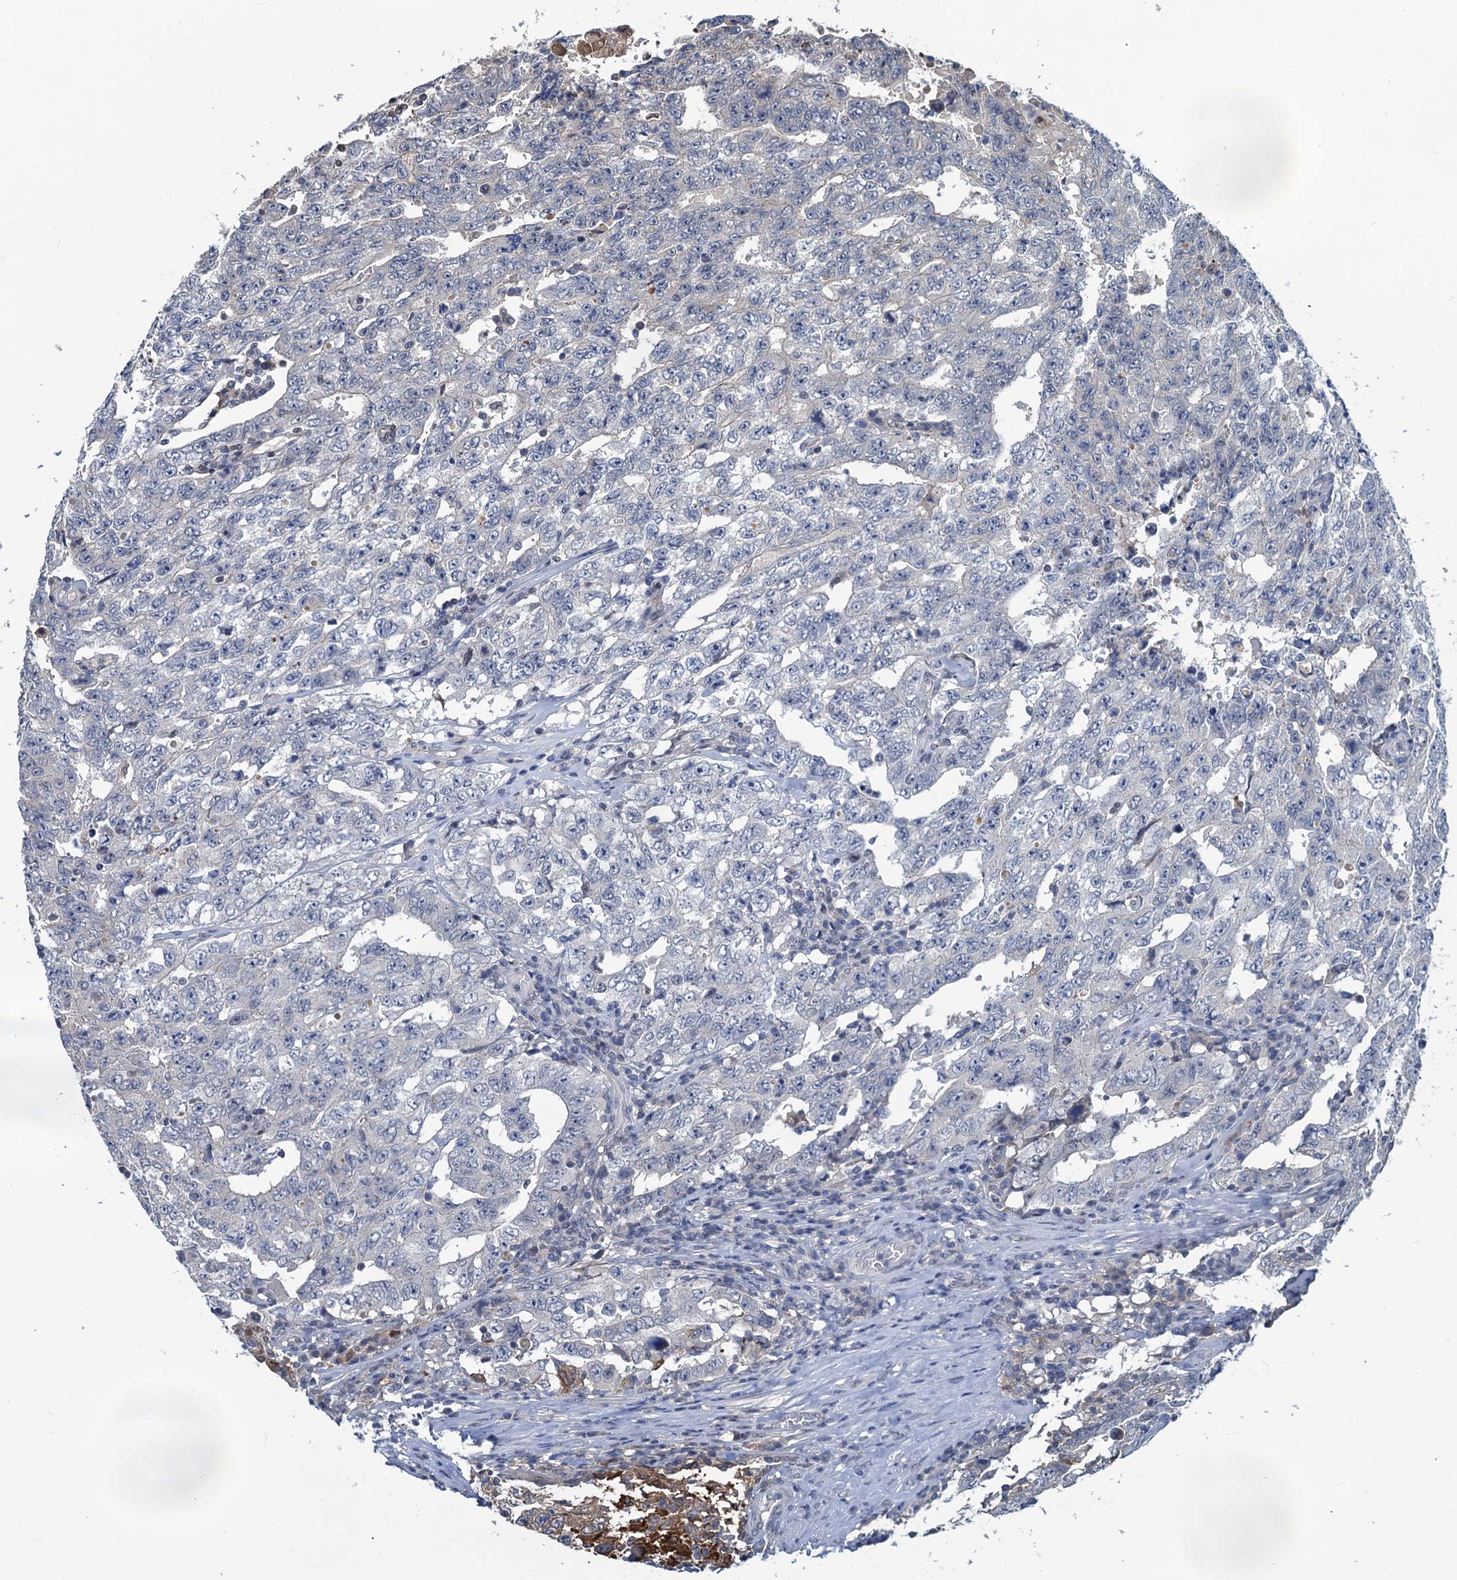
{"staining": {"intensity": "negative", "quantity": "none", "location": "none"}, "tissue": "testis cancer", "cell_type": "Tumor cells", "image_type": "cancer", "snomed": [{"axis": "morphology", "description": "Carcinoma, Embryonal, NOS"}, {"axis": "topography", "description": "Testis"}], "caption": "An immunohistochemistry (IHC) photomicrograph of testis embryonal carcinoma is shown. There is no staining in tumor cells of testis embryonal carcinoma.", "gene": "RTKN2", "patient": {"sex": "male", "age": 26}}